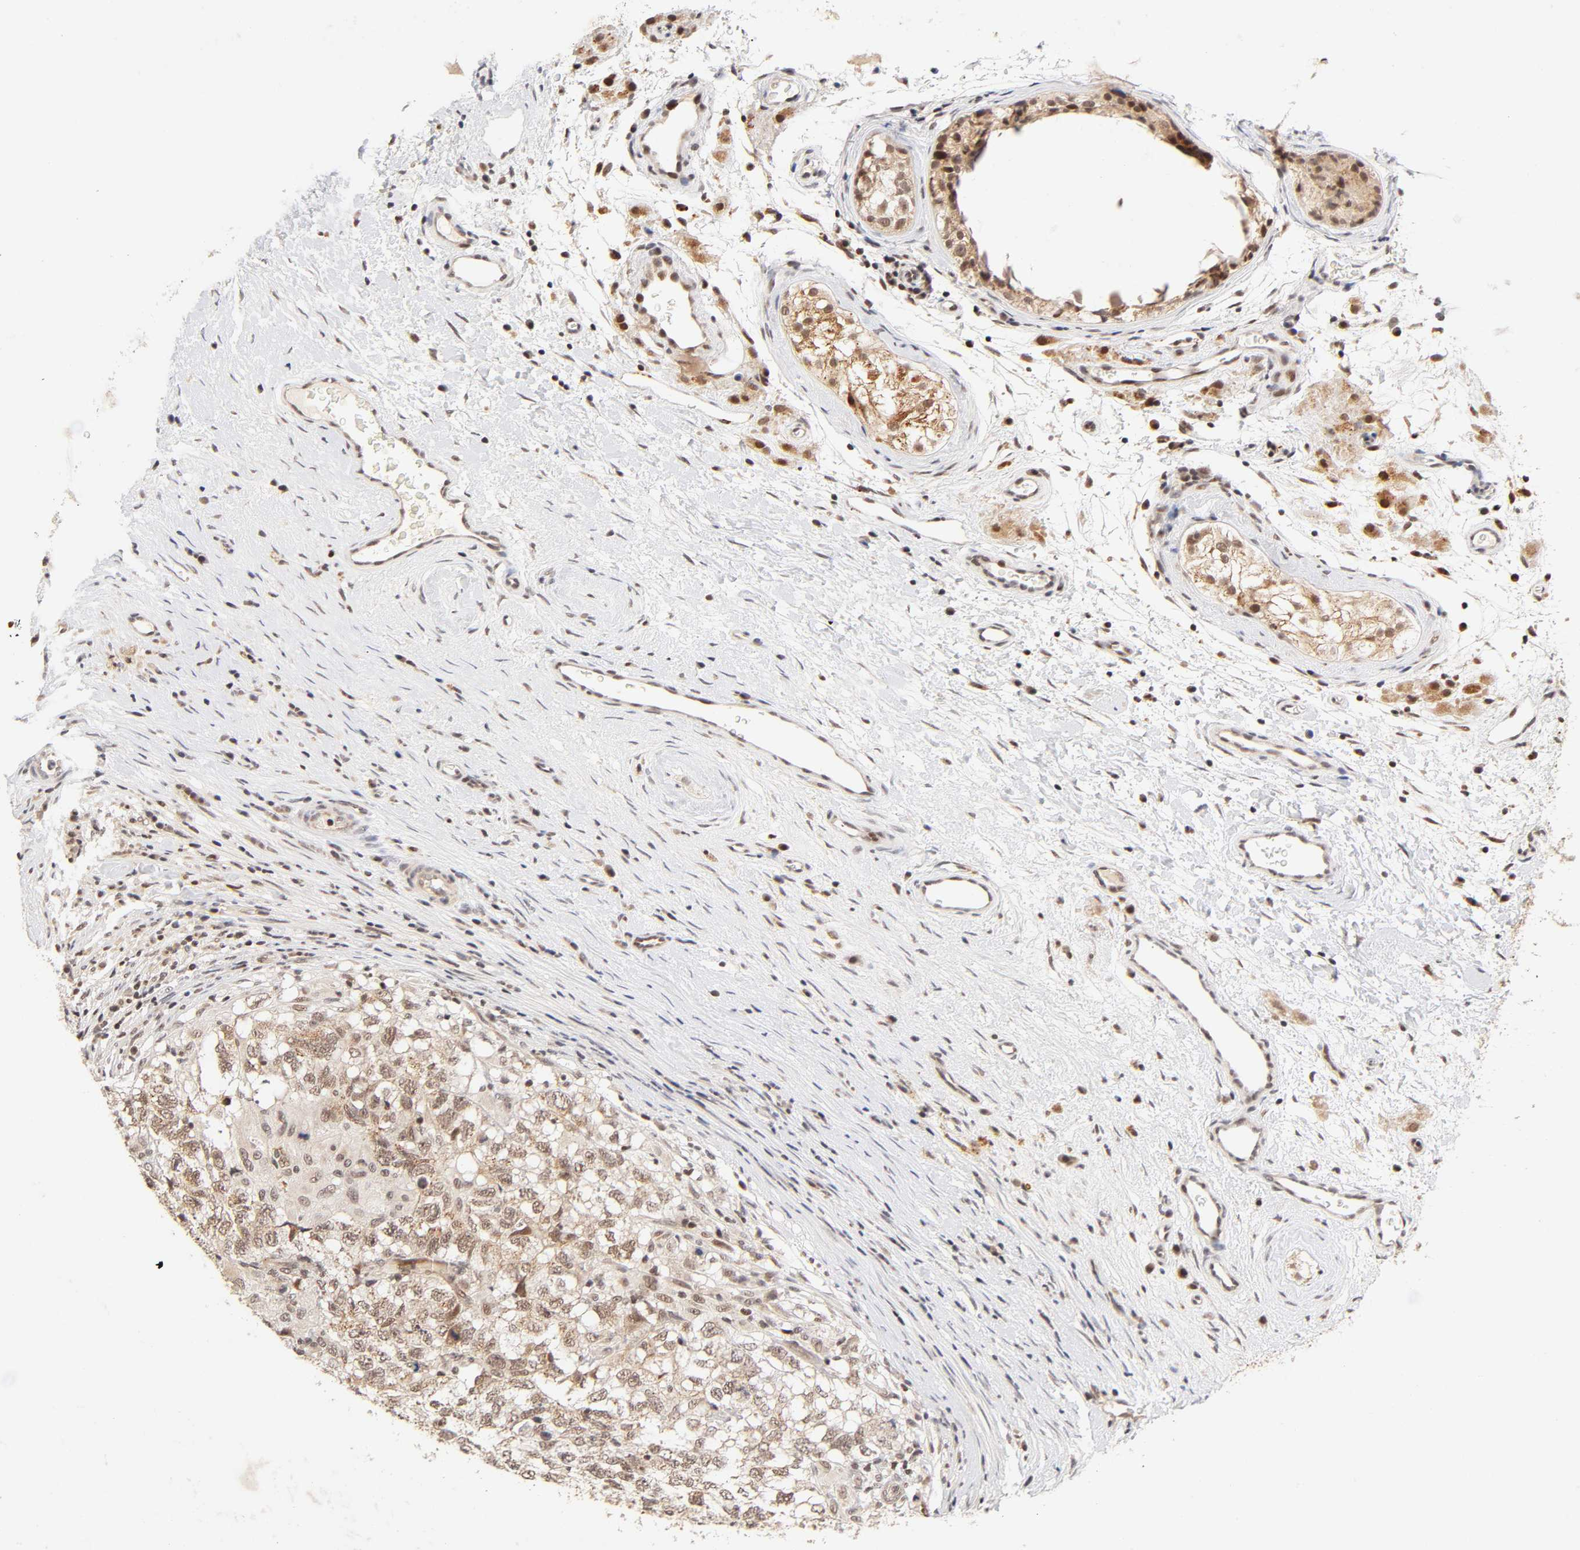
{"staining": {"intensity": "weak", "quantity": "25%-75%", "location": "cytoplasmic/membranous,nuclear"}, "tissue": "testis cancer", "cell_type": "Tumor cells", "image_type": "cancer", "snomed": [{"axis": "morphology", "description": "Carcinoma, Embryonal, NOS"}, {"axis": "topography", "description": "Testis"}], "caption": "This image demonstrates immunohistochemistry staining of human testis cancer (embryonal carcinoma), with low weak cytoplasmic/membranous and nuclear expression in about 25%-75% of tumor cells.", "gene": "TAF10", "patient": {"sex": "male", "age": 21}}